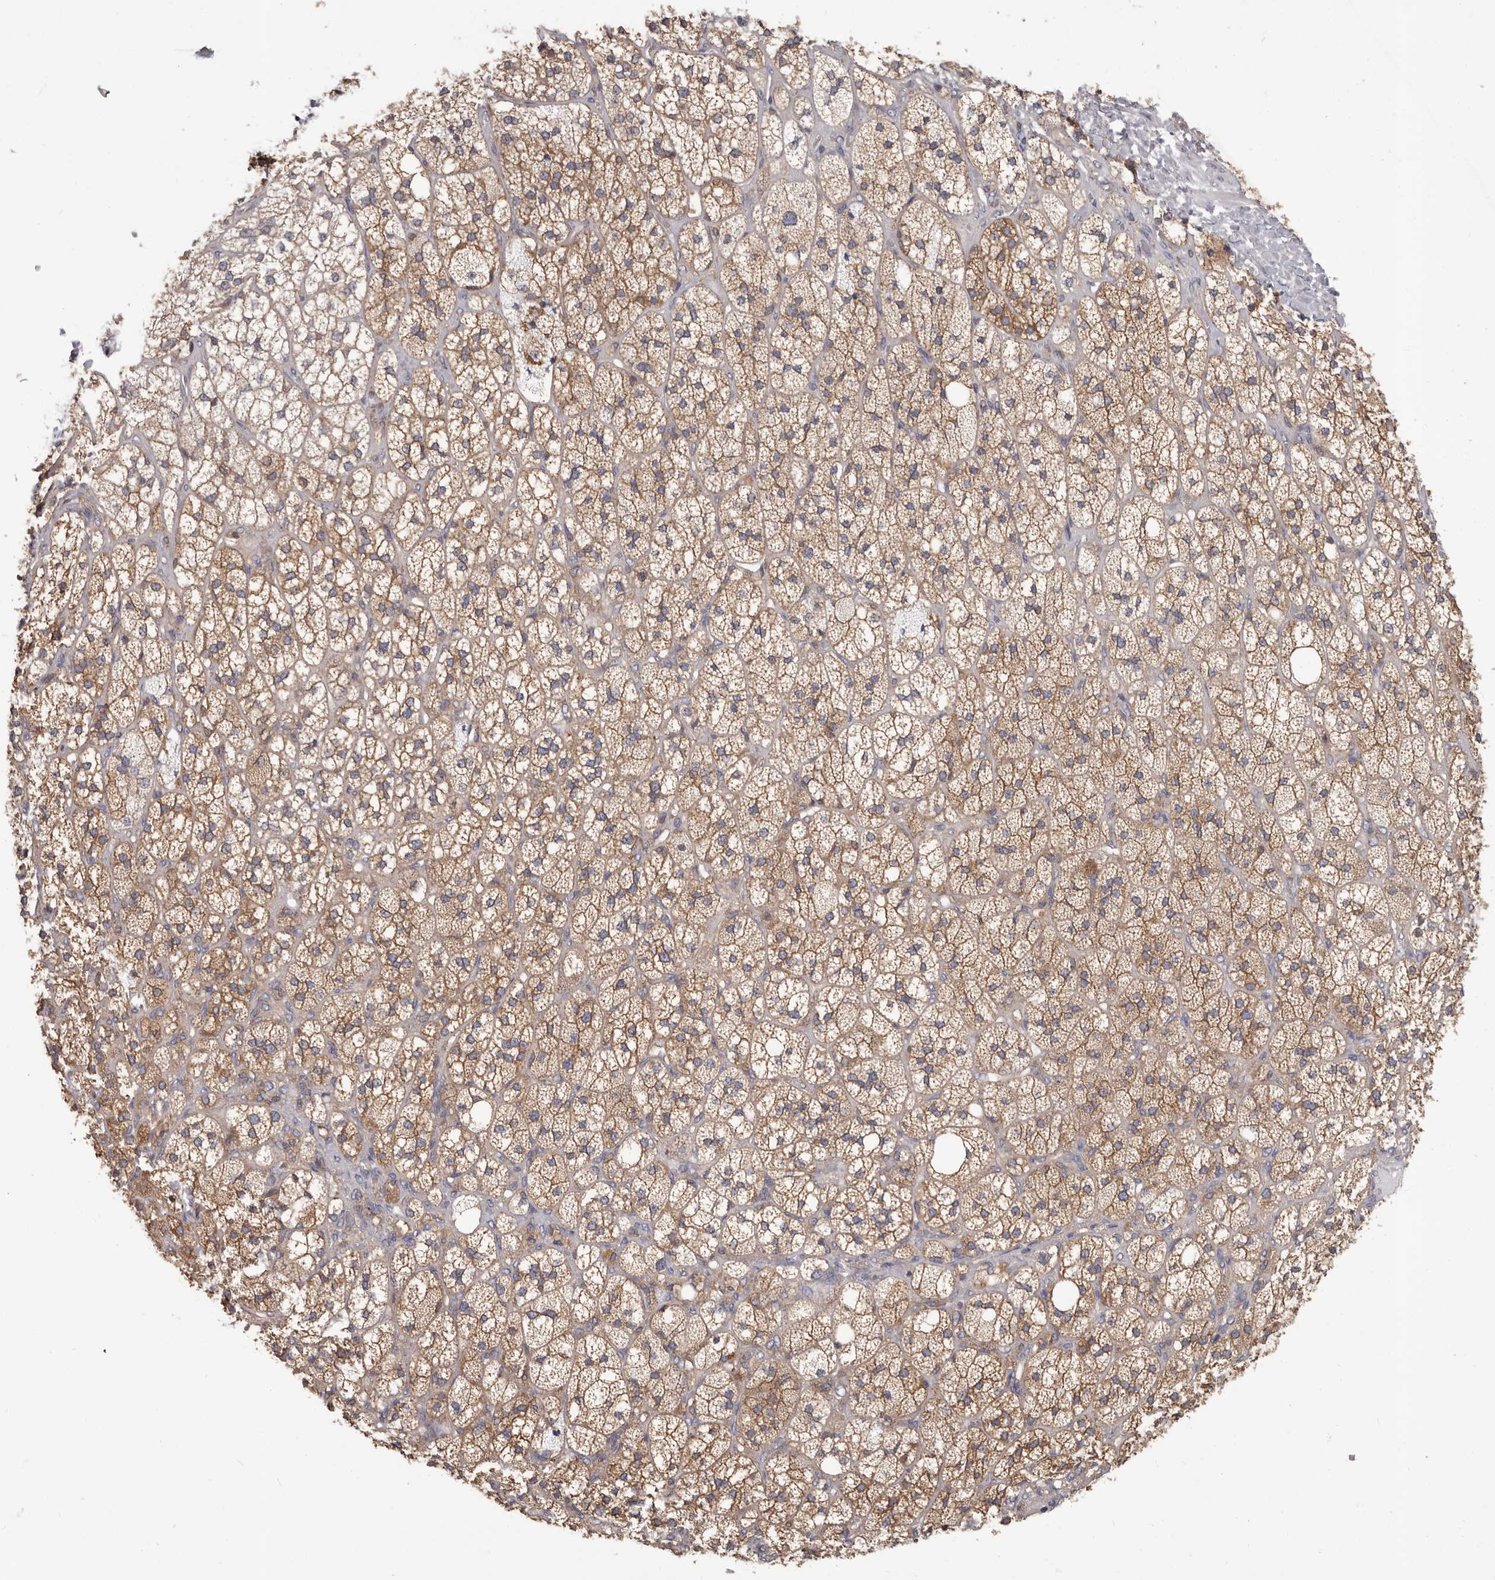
{"staining": {"intensity": "moderate", "quantity": ">75%", "location": "cytoplasmic/membranous"}, "tissue": "adrenal gland", "cell_type": "Glandular cells", "image_type": "normal", "snomed": [{"axis": "morphology", "description": "Normal tissue, NOS"}, {"axis": "topography", "description": "Adrenal gland"}], "caption": "A histopathology image showing moderate cytoplasmic/membranous expression in about >75% of glandular cells in normal adrenal gland, as visualized by brown immunohistochemical staining.", "gene": "APEH", "patient": {"sex": "male", "age": 61}}